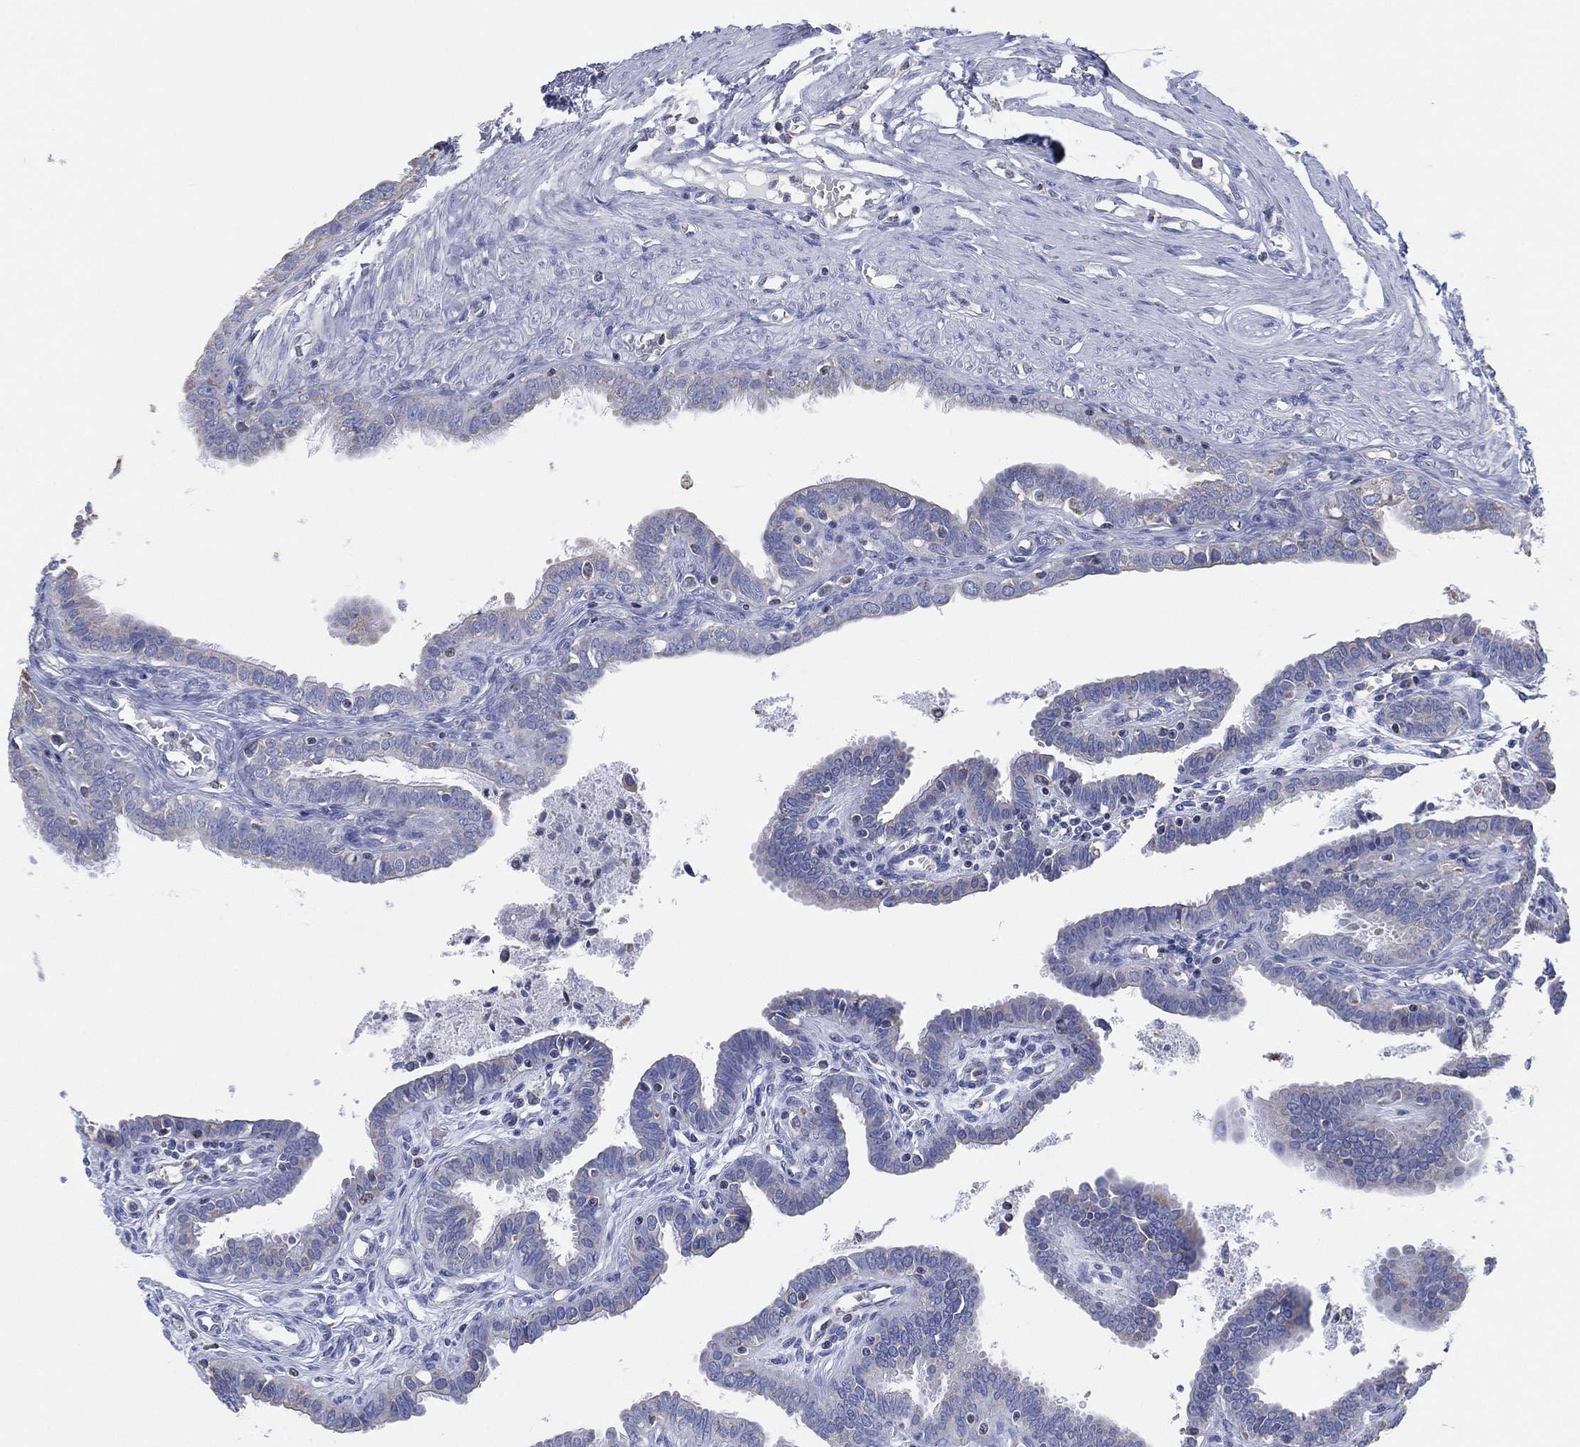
{"staining": {"intensity": "negative", "quantity": "none", "location": "none"}, "tissue": "fallopian tube", "cell_type": "Glandular cells", "image_type": "normal", "snomed": [{"axis": "morphology", "description": "Normal tissue, NOS"}, {"axis": "morphology", "description": "Carcinoma, endometroid"}, {"axis": "topography", "description": "Fallopian tube"}, {"axis": "topography", "description": "Ovary"}], "caption": "Histopathology image shows no significant protein positivity in glandular cells of unremarkable fallopian tube.", "gene": "CFTR", "patient": {"sex": "female", "age": 42}}